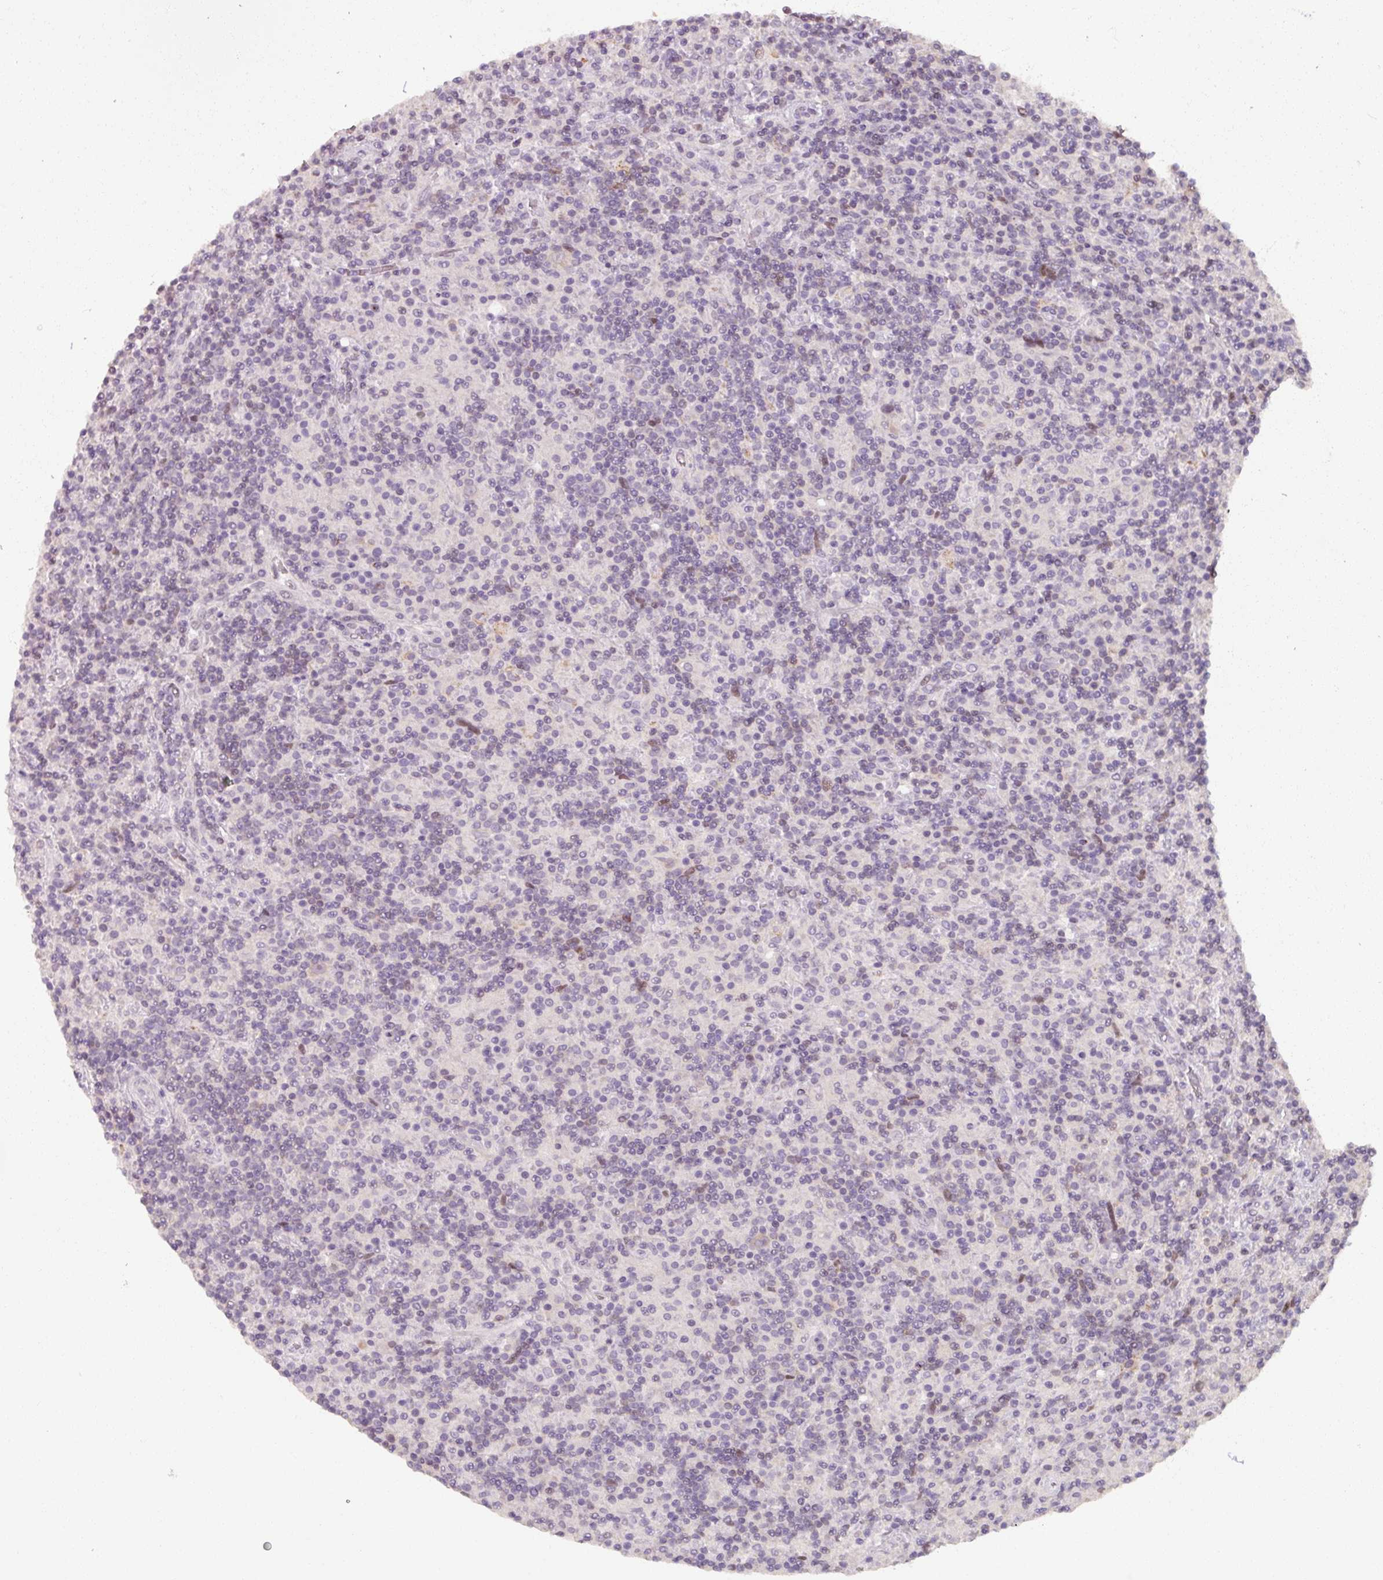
{"staining": {"intensity": "negative", "quantity": "none", "location": "none"}, "tissue": "lymphoma", "cell_type": "Tumor cells", "image_type": "cancer", "snomed": [{"axis": "morphology", "description": "Hodgkin's disease, NOS"}, {"axis": "topography", "description": "Lymph node"}], "caption": "An immunohistochemistry micrograph of Hodgkin's disease is shown. There is no staining in tumor cells of Hodgkin's disease.", "gene": "PNMA6A", "patient": {"sex": "male", "age": 70}}